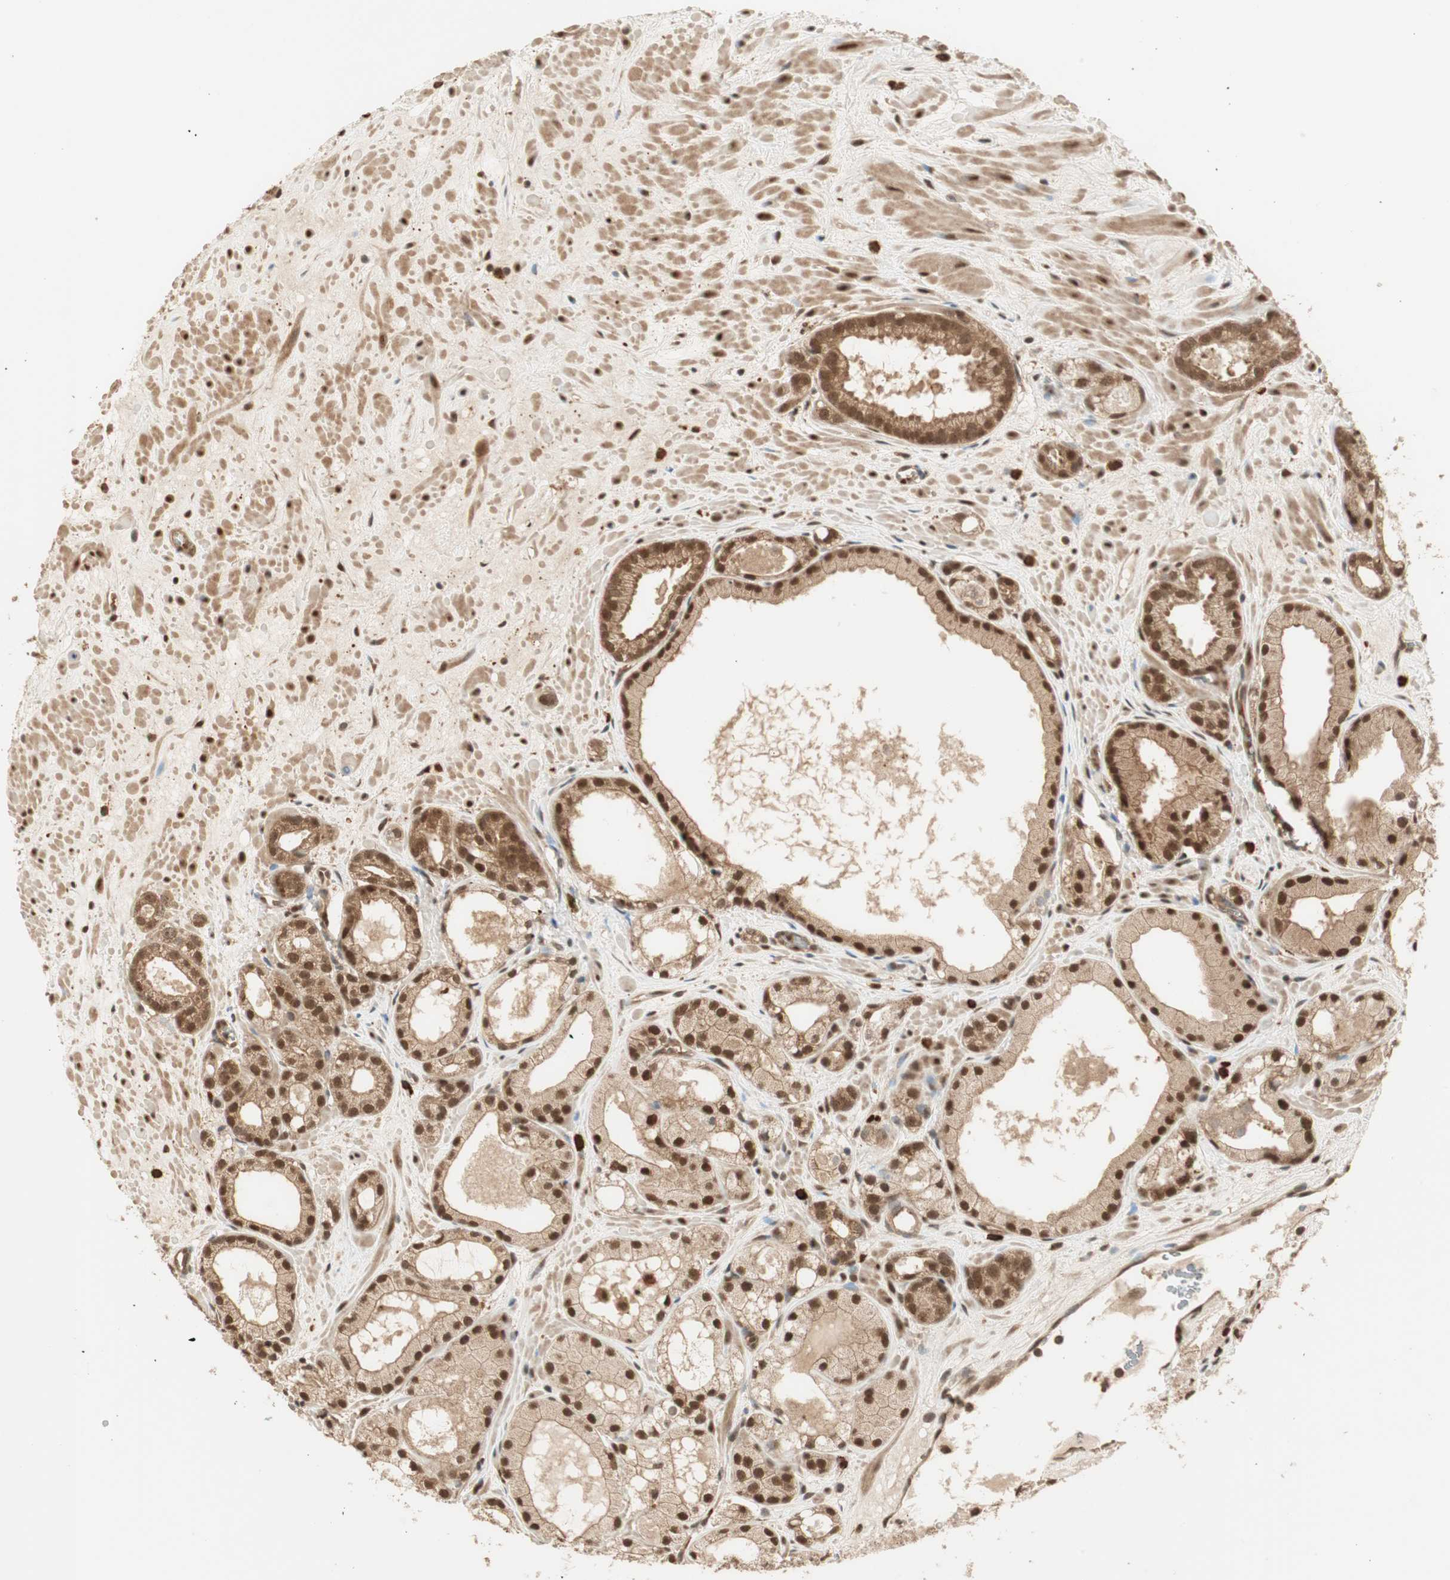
{"staining": {"intensity": "strong", "quantity": ">75%", "location": "cytoplasmic/membranous,nuclear"}, "tissue": "prostate cancer", "cell_type": "Tumor cells", "image_type": "cancer", "snomed": [{"axis": "morphology", "description": "Adenocarcinoma, Low grade"}, {"axis": "topography", "description": "Prostate"}], "caption": "This is an image of immunohistochemistry staining of prostate cancer (low-grade adenocarcinoma), which shows strong expression in the cytoplasmic/membranous and nuclear of tumor cells.", "gene": "ZNF443", "patient": {"sex": "male", "age": 57}}